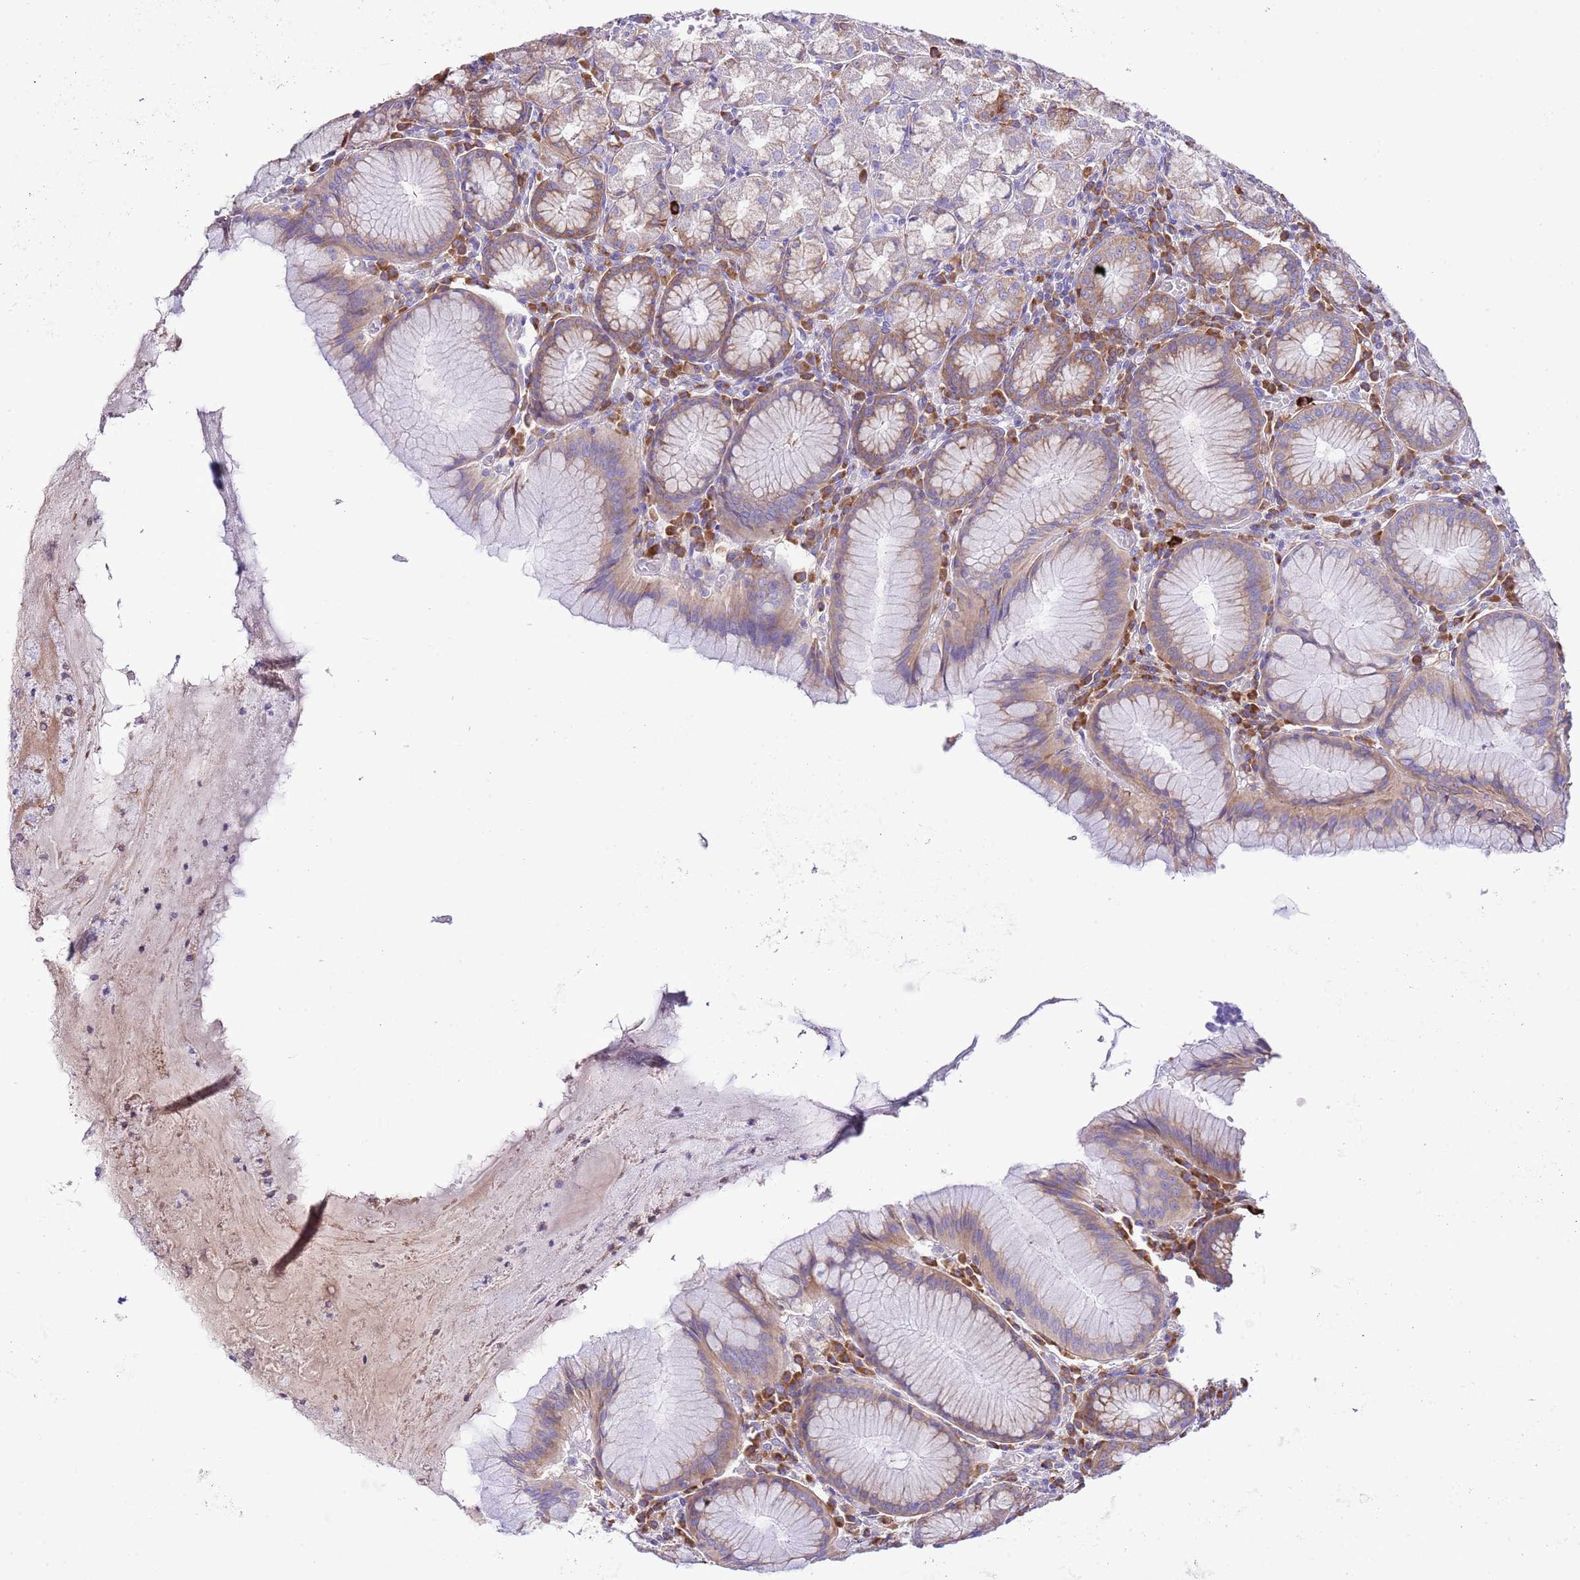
{"staining": {"intensity": "strong", "quantity": "25%-75%", "location": "cytoplasmic/membranous"}, "tissue": "stomach", "cell_type": "Glandular cells", "image_type": "normal", "snomed": [{"axis": "morphology", "description": "Normal tissue, NOS"}, {"axis": "topography", "description": "Stomach"}], "caption": "Benign stomach reveals strong cytoplasmic/membranous staining in about 25%-75% of glandular cells.", "gene": "RPS10", "patient": {"sex": "male", "age": 55}}